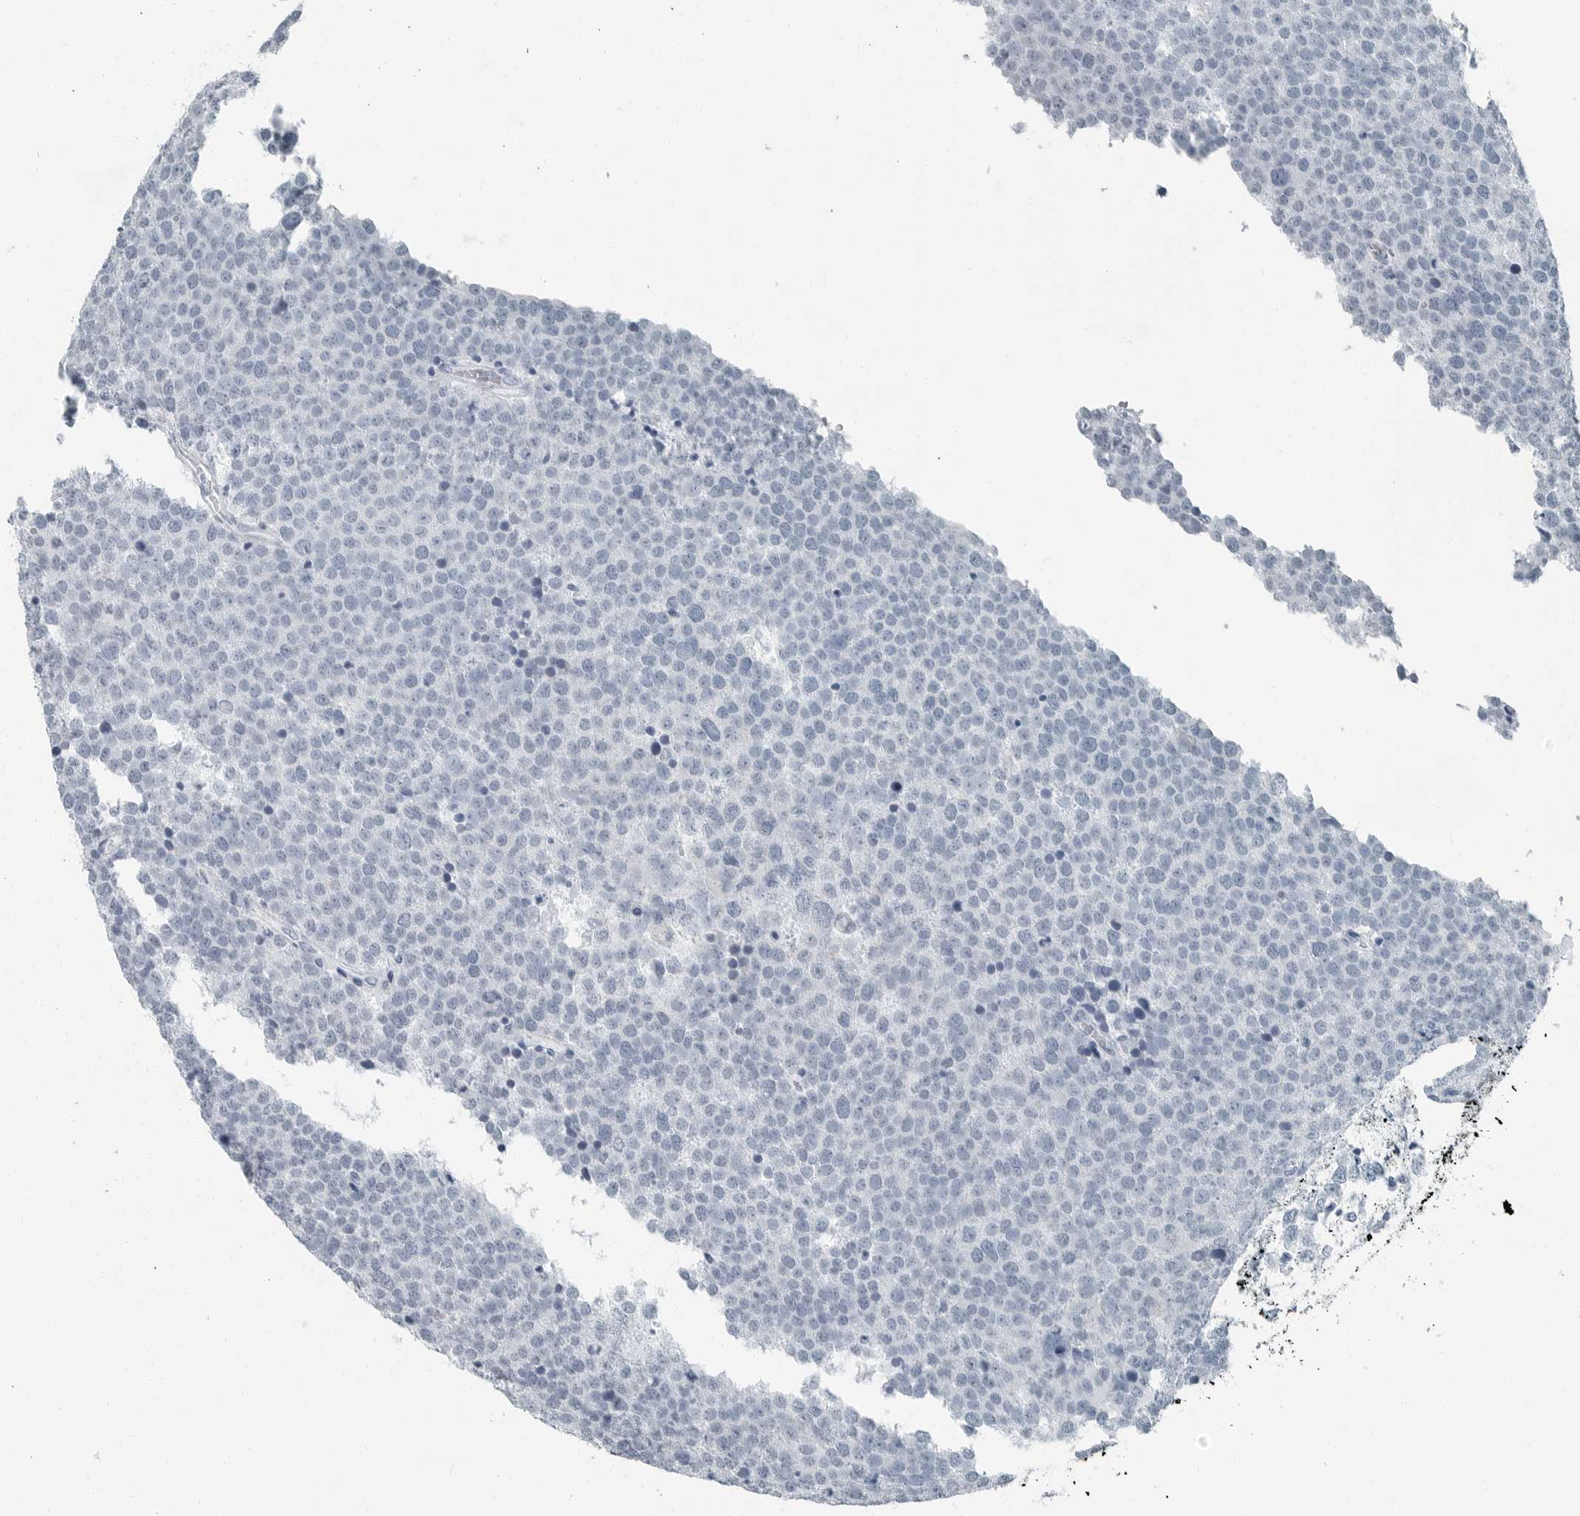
{"staining": {"intensity": "negative", "quantity": "none", "location": "none"}, "tissue": "testis cancer", "cell_type": "Tumor cells", "image_type": "cancer", "snomed": [{"axis": "morphology", "description": "Seminoma, NOS"}, {"axis": "topography", "description": "Testis"}], "caption": "High power microscopy image of an immunohistochemistry image of seminoma (testis), revealing no significant positivity in tumor cells.", "gene": "FABP6", "patient": {"sex": "male", "age": 71}}